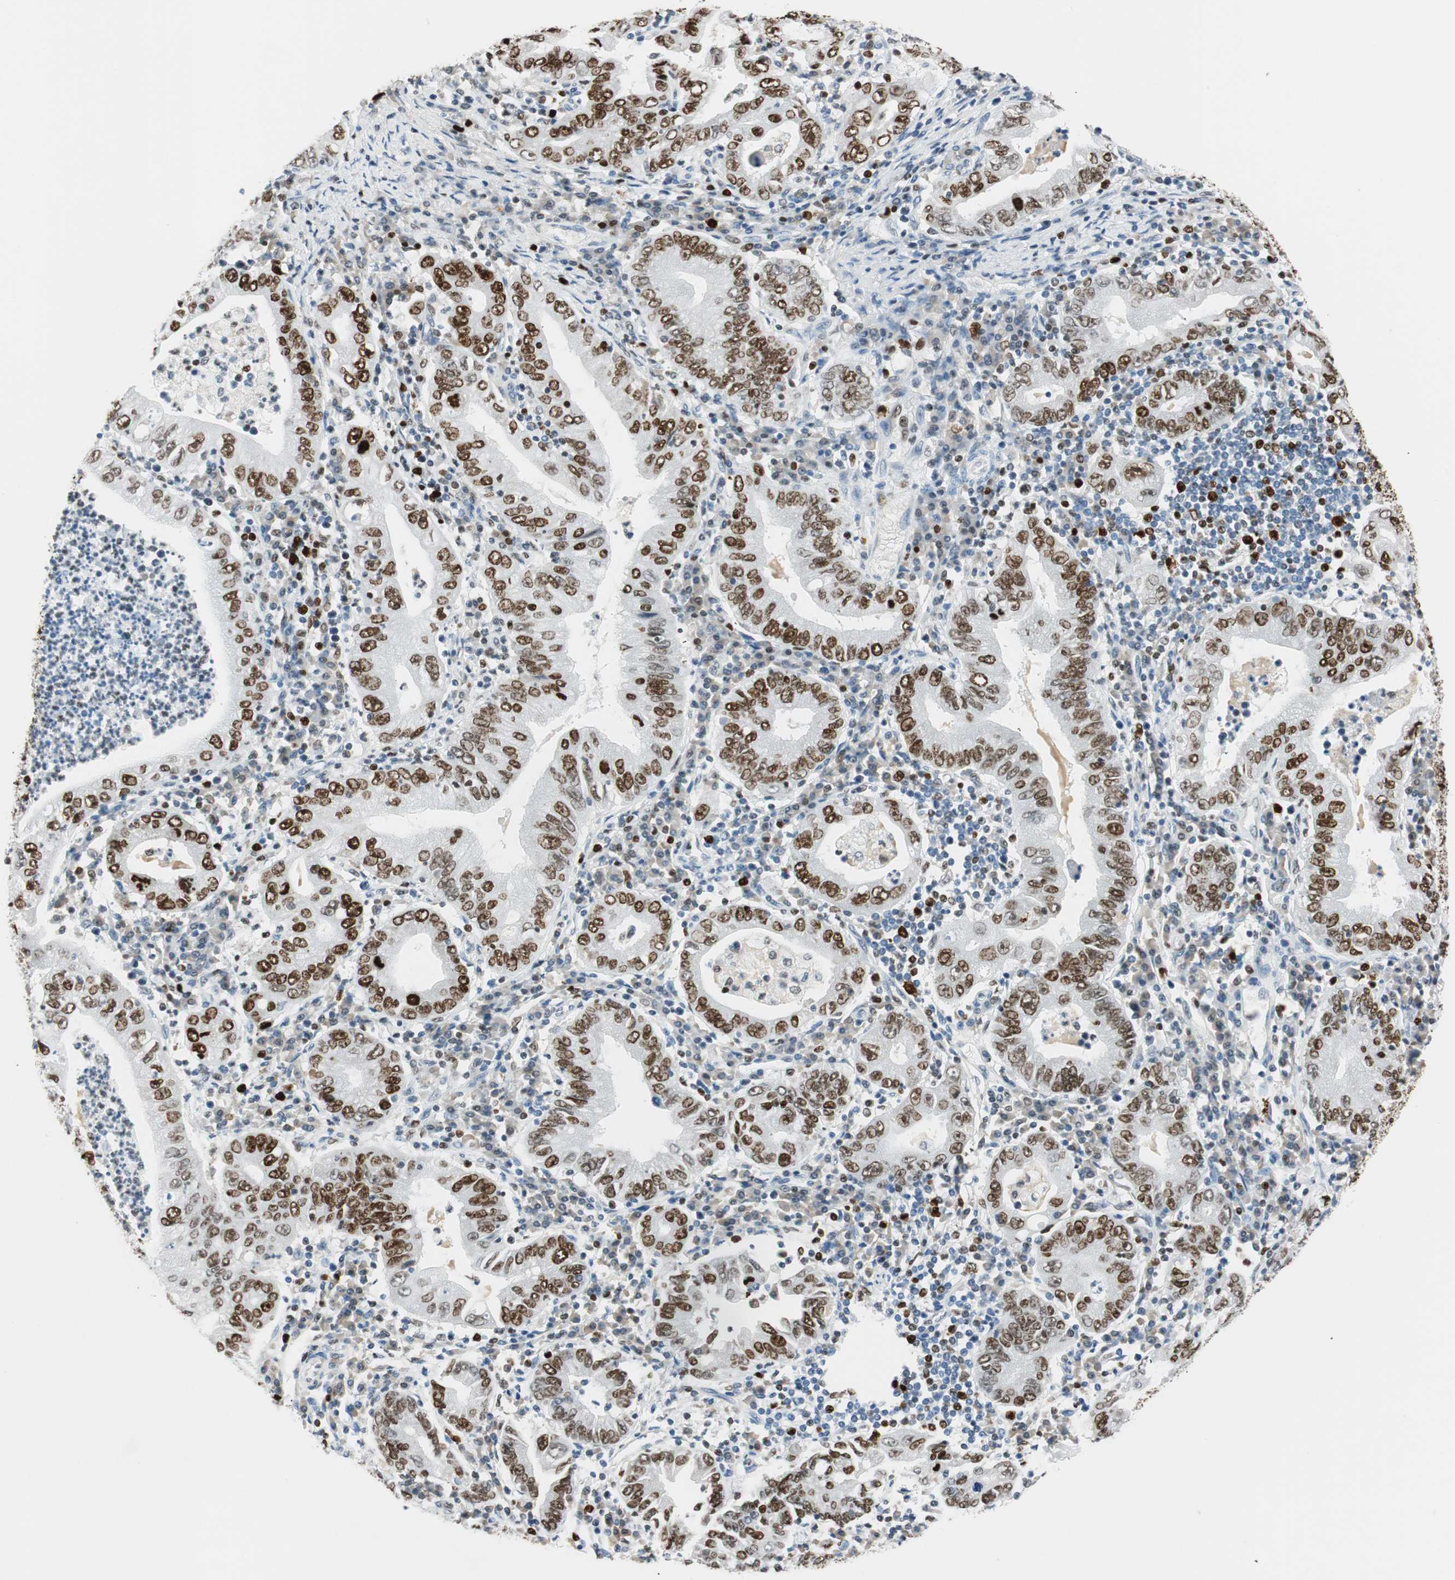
{"staining": {"intensity": "moderate", "quantity": "25%-75%", "location": "nuclear"}, "tissue": "stomach cancer", "cell_type": "Tumor cells", "image_type": "cancer", "snomed": [{"axis": "morphology", "description": "Normal tissue, NOS"}, {"axis": "morphology", "description": "Adenocarcinoma, NOS"}, {"axis": "topography", "description": "Esophagus"}, {"axis": "topography", "description": "Stomach, upper"}, {"axis": "topography", "description": "Peripheral nerve tissue"}], "caption": "This image displays stomach cancer stained with IHC to label a protein in brown. The nuclear of tumor cells show moderate positivity for the protein. Nuclei are counter-stained blue.", "gene": "EZH2", "patient": {"sex": "male", "age": 62}}